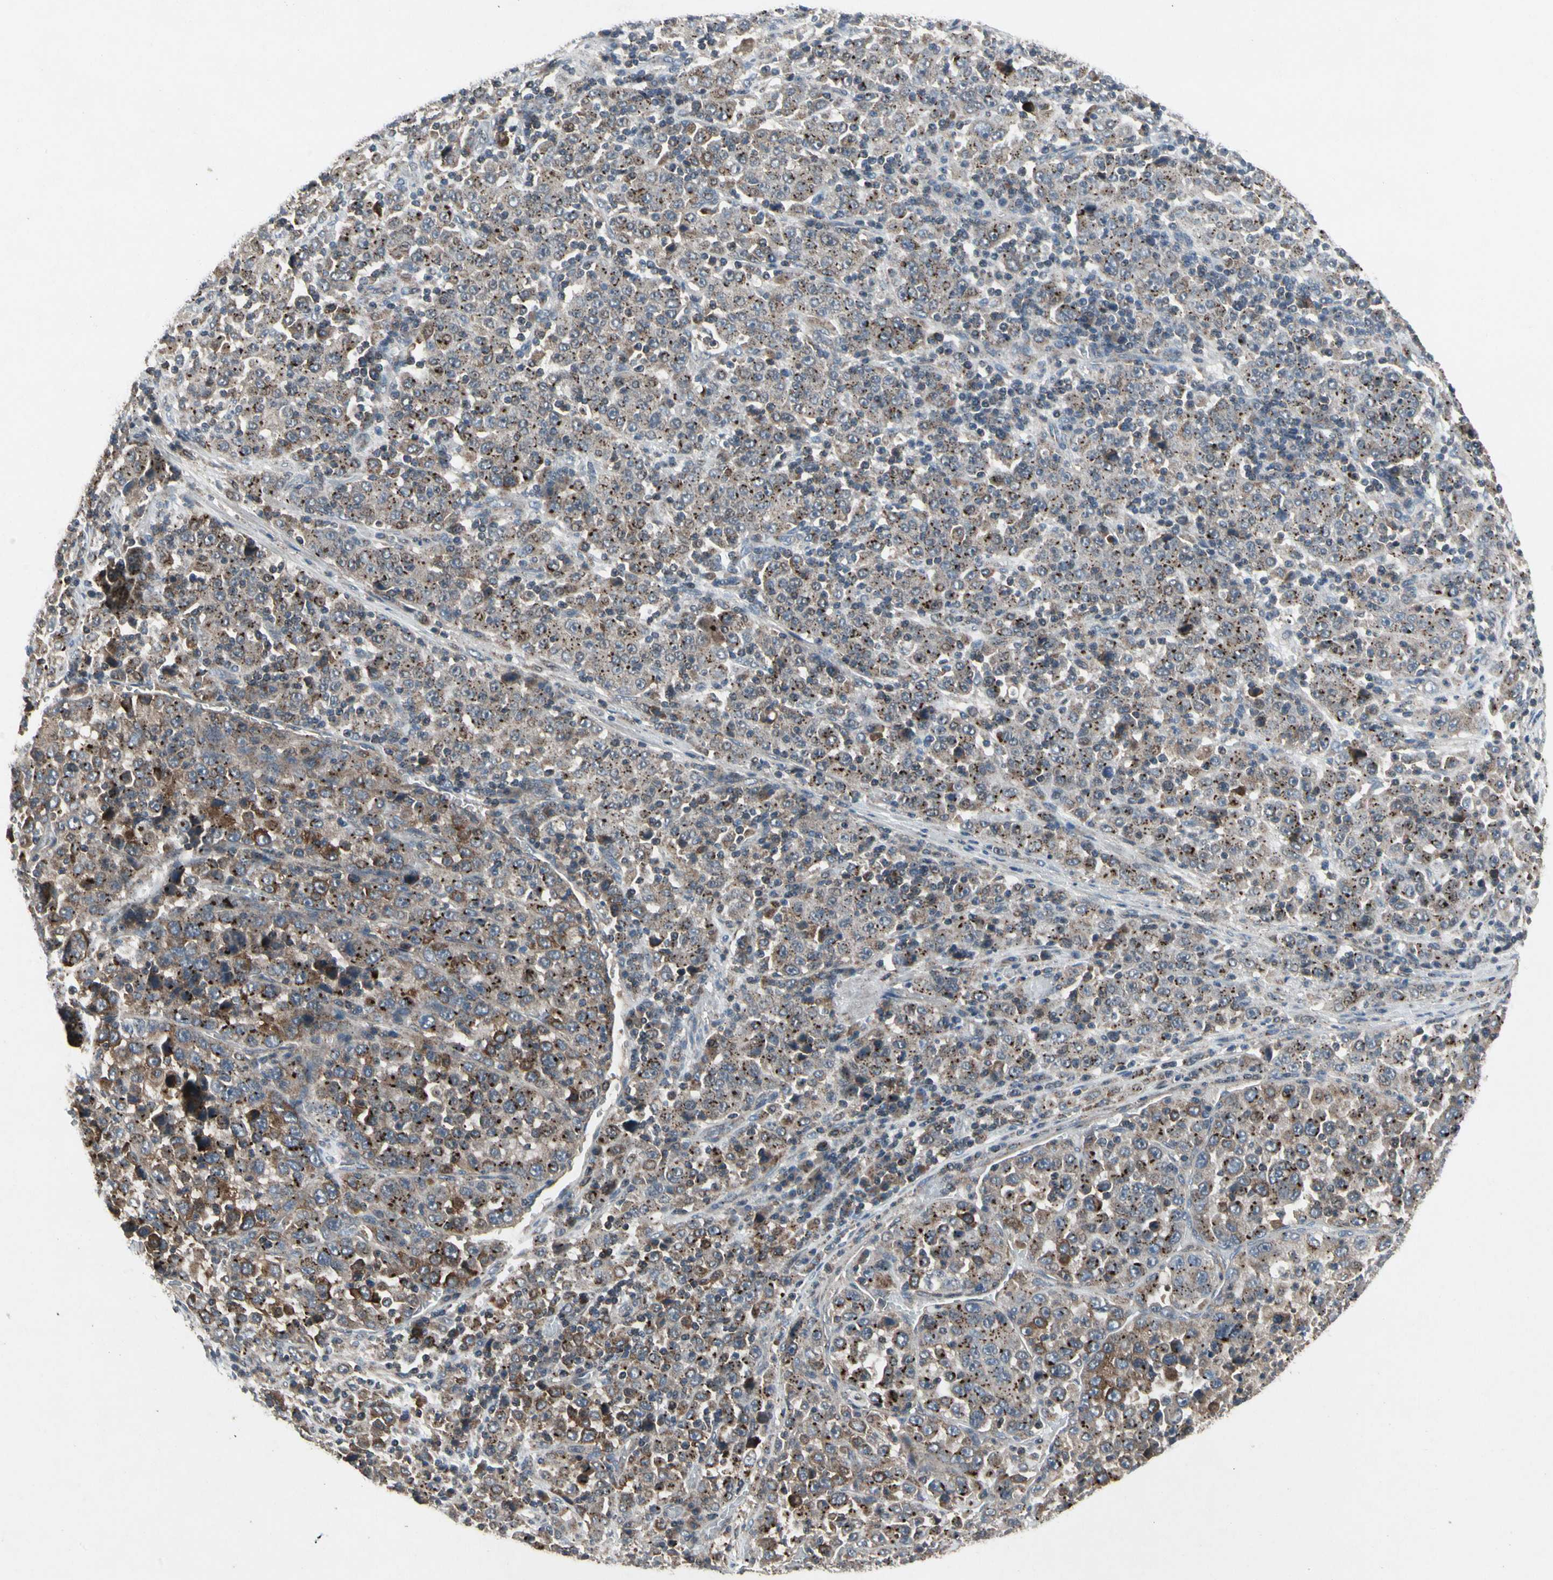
{"staining": {"intensity": "moderate", "quantity": ">75%", "location": "cytoplasmic/membranous"}, "tissue": "stomach cancer", "cell_type": "Tumor cells", "image_type": "cancer", "snomed": [{"axis": "morphology", "description": "Normal tissue, NOS"}, {"axis": "morphology", "description": "Adenocarcinoma, NOS"}, {"axis": "topography", "description": "Stomach, upper"}, {"axis": "topography", "description": "Stomach"}], "caption": "DAB immunohistochemical staining of adenocarcinoma (stomach) shows moderate cytoplasmic/membranous protein staining in approximately >75% of tumor cells.", "gene": "NMI", "patient": {"sex": "male", "age": 59}}